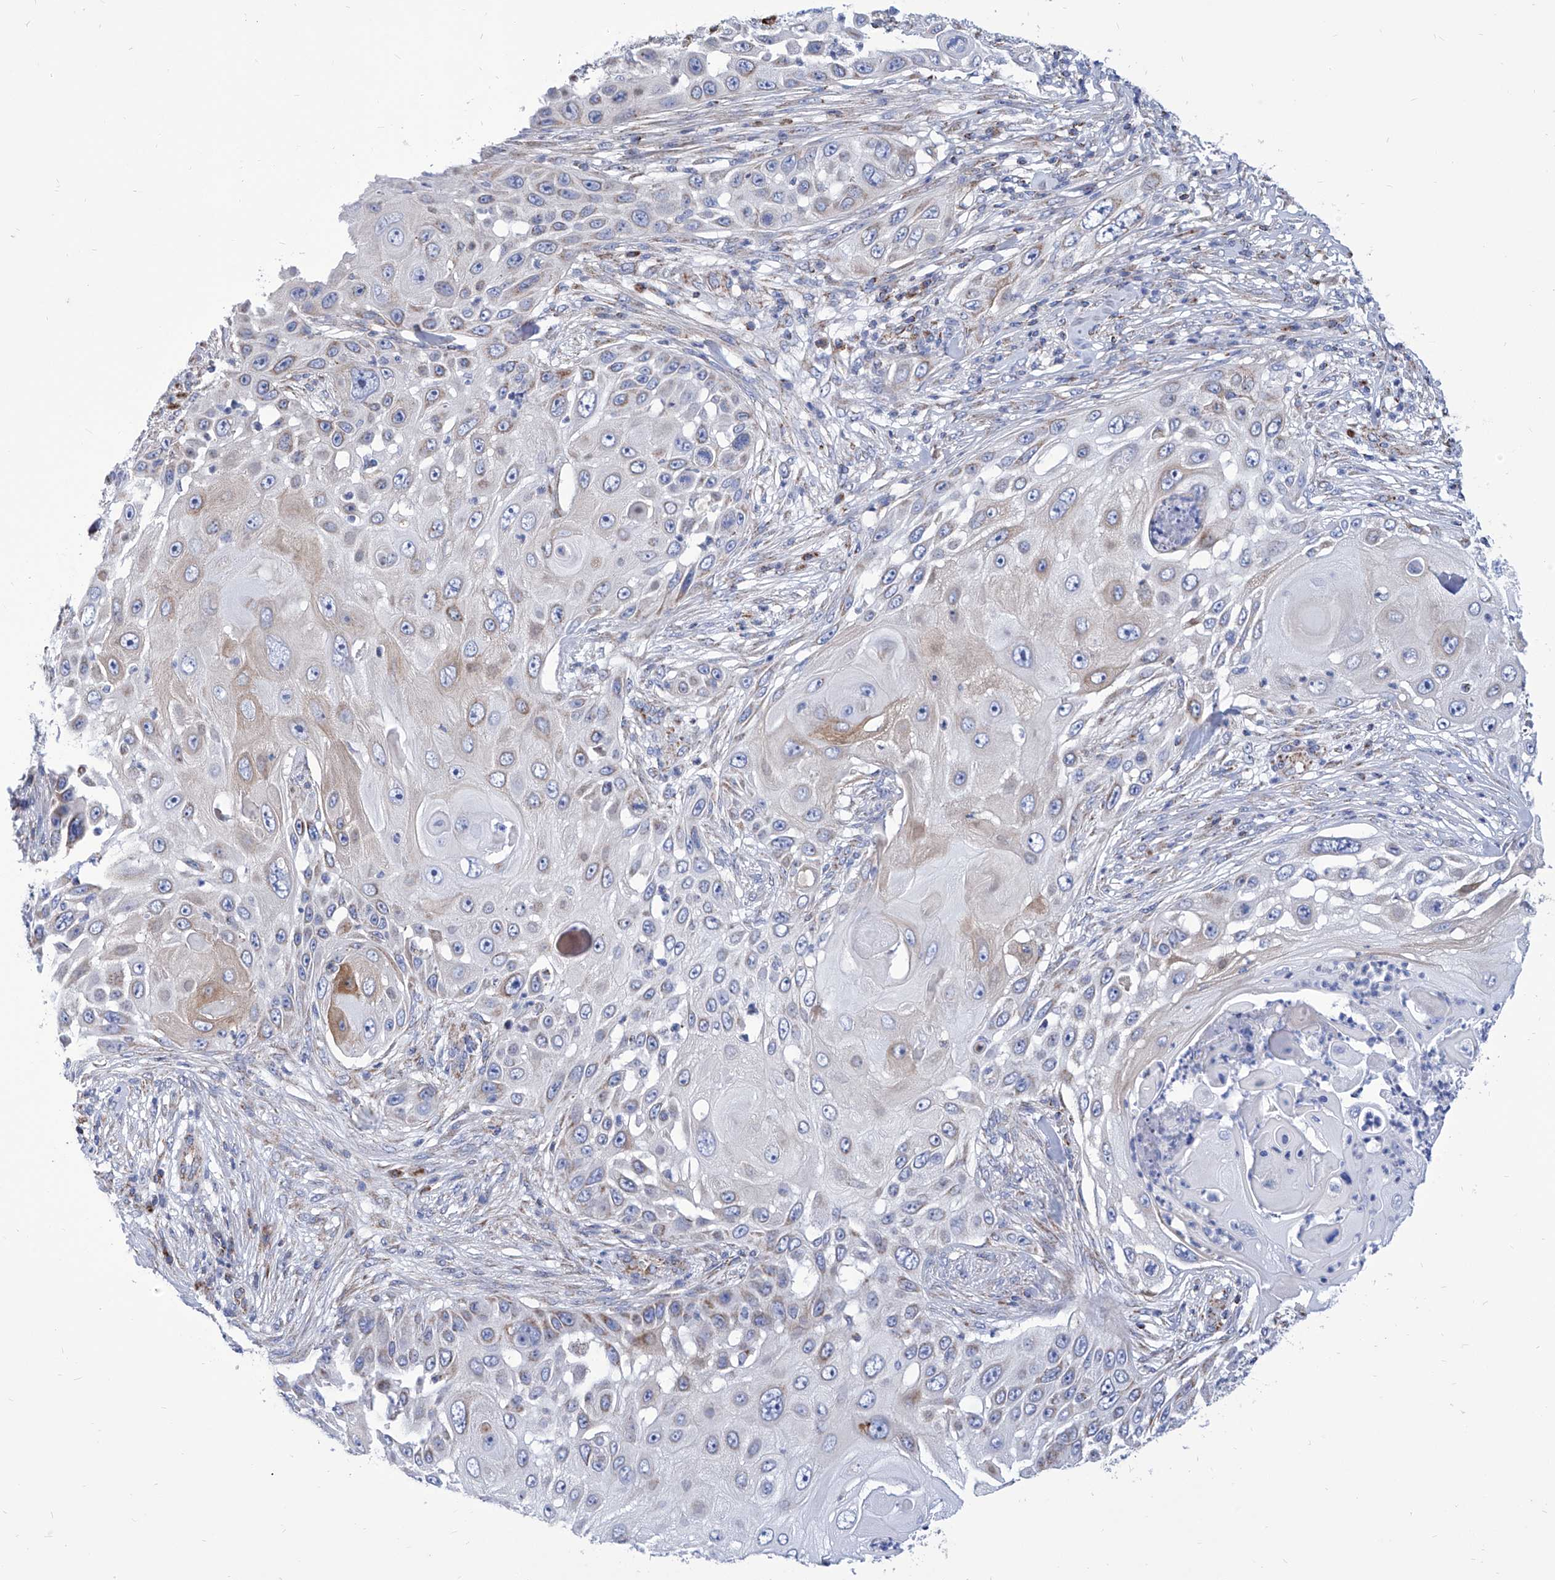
{"staining": {"intensity": "weak", "quantity": "<25%", "location": "cytoplasmic/membranous"}, "tissue": "skin cancer", "cell_type": "Tumor cells", "image_type": "cancer", "snomed": [{"axis": "morphology", "description": "Squamous cell carcinoma, NOS"}, {"axis": "topography", "description": "Skin"}], "caption": "Immunohistochemical staining of human skin cancer (squamous cell carcinoma) reveals no significant expression in tumor cells.", "gene": "SRBD1", "patient": {"sex": "female", "age": 44}}